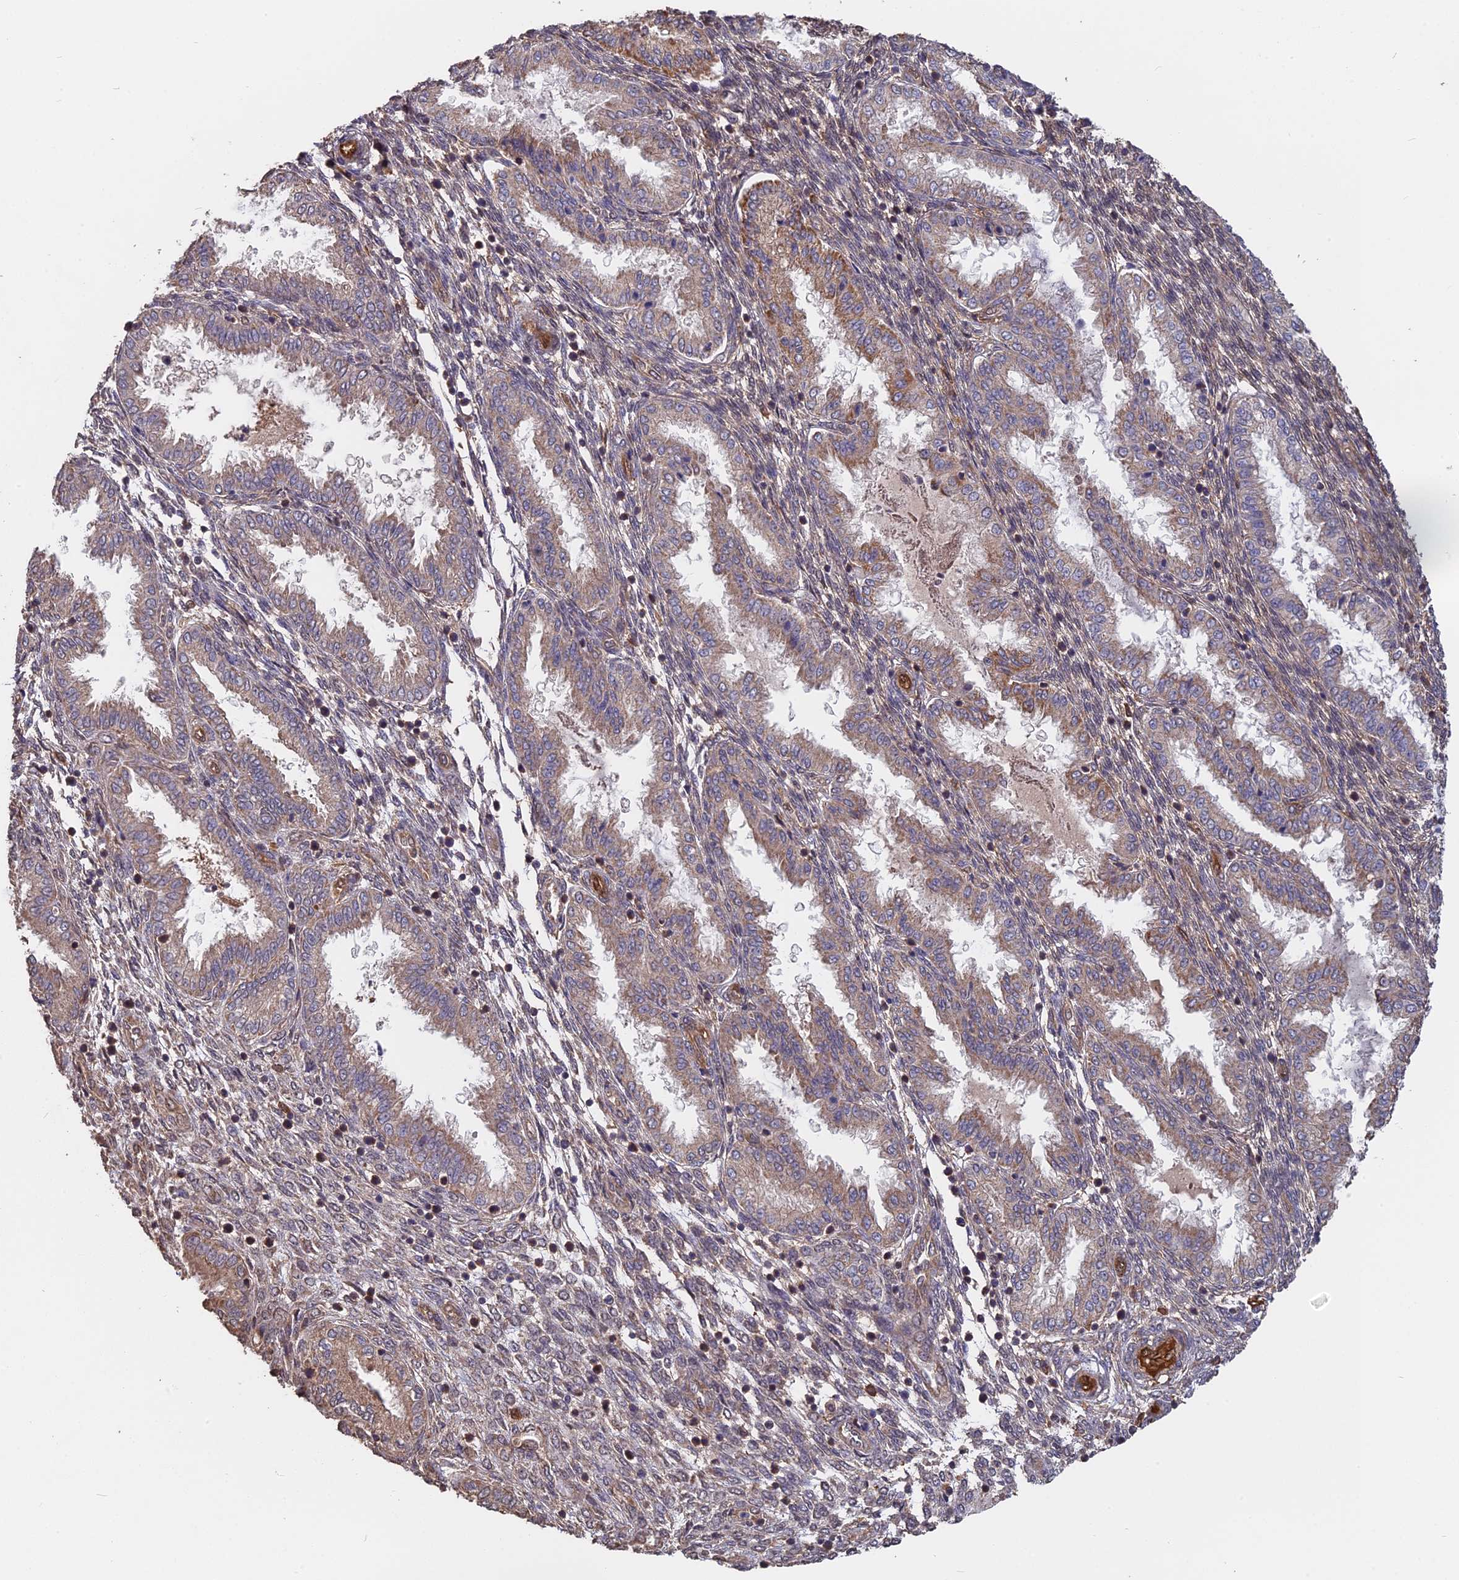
{"staining": {"intensity": "moderate", "quantity": "<25%", "location": "cytoplasmic/membranous"}, "tissue": "endometrium", "cell_type": "Cells in endometrial stroma", "image_type": "normal", "snomed": [{"axis": "morphology", "description": "Normal tissue, NOS"}, {"axis": "topography", "description": "Endometrium"}], "caption": "This is an image of immunohistochemistry staining of benign endometrium, which shows moderate positivity in the cytoplasmic/membranous of cells in endometrial stroma.", "gene": "SAC3D1", "patient": {"sex": "female", "age": 33}}